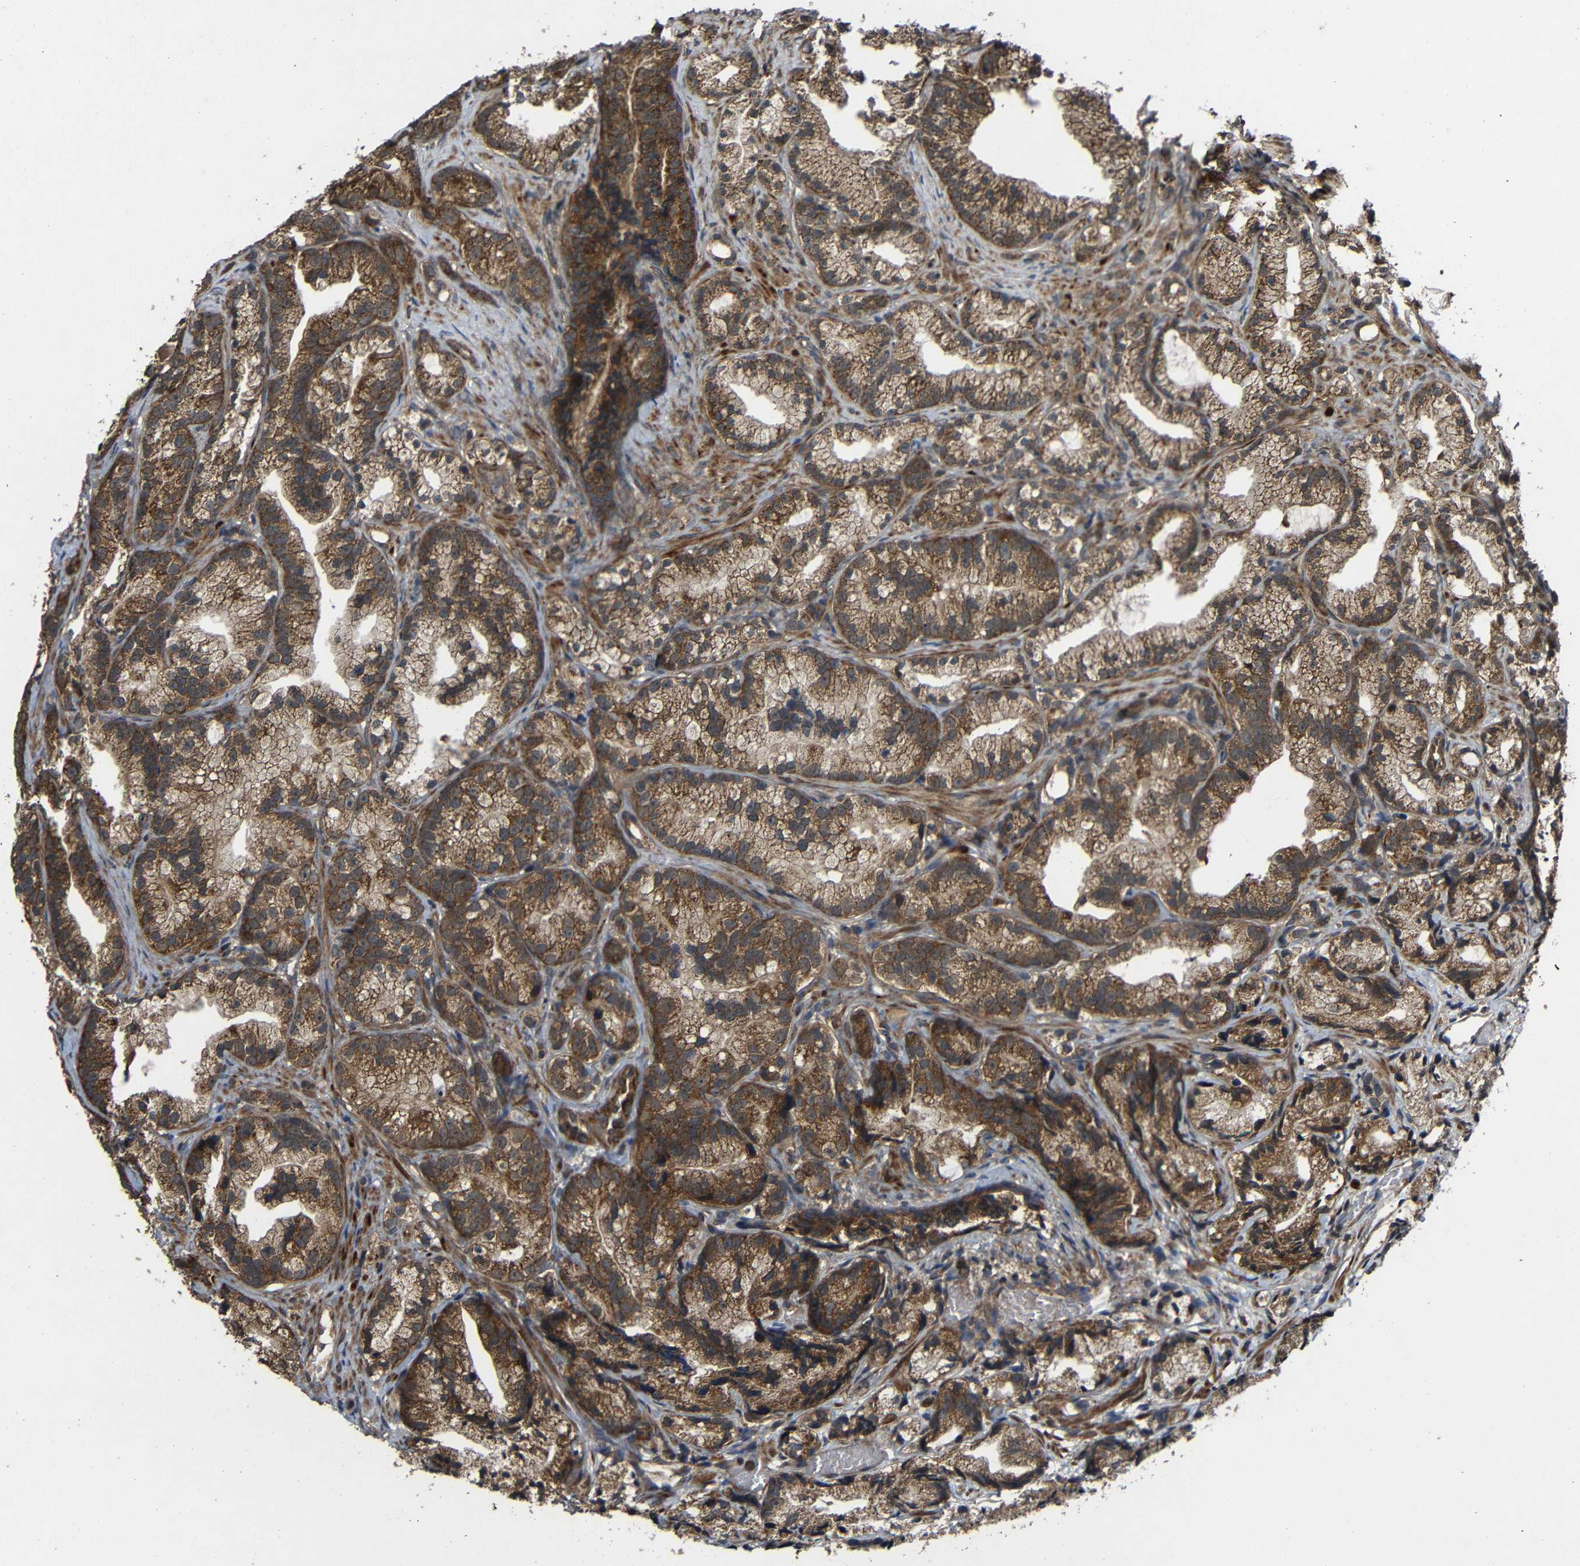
{"staining": {"intensity": "strong", "quantity": ">75%", "location": "cytoplasmic/membranous"}, "tissue": "prostate cancer", "cell_type": "Tumor cells", "image_type": "cancer", "snomed": [{"axis": "morphology", "description": "Adenocarcinoma, Low grade"}, {"axis": "topography", "description": "Prostate"}], "caption": "A brown stain shows strong cytoplasmic/membranous positivity of a protein in human prostate low-grade adenocarcinoma tumor cells.", "gene": "C1GALT1", "patient": {"sex": "male", "age": 89}}